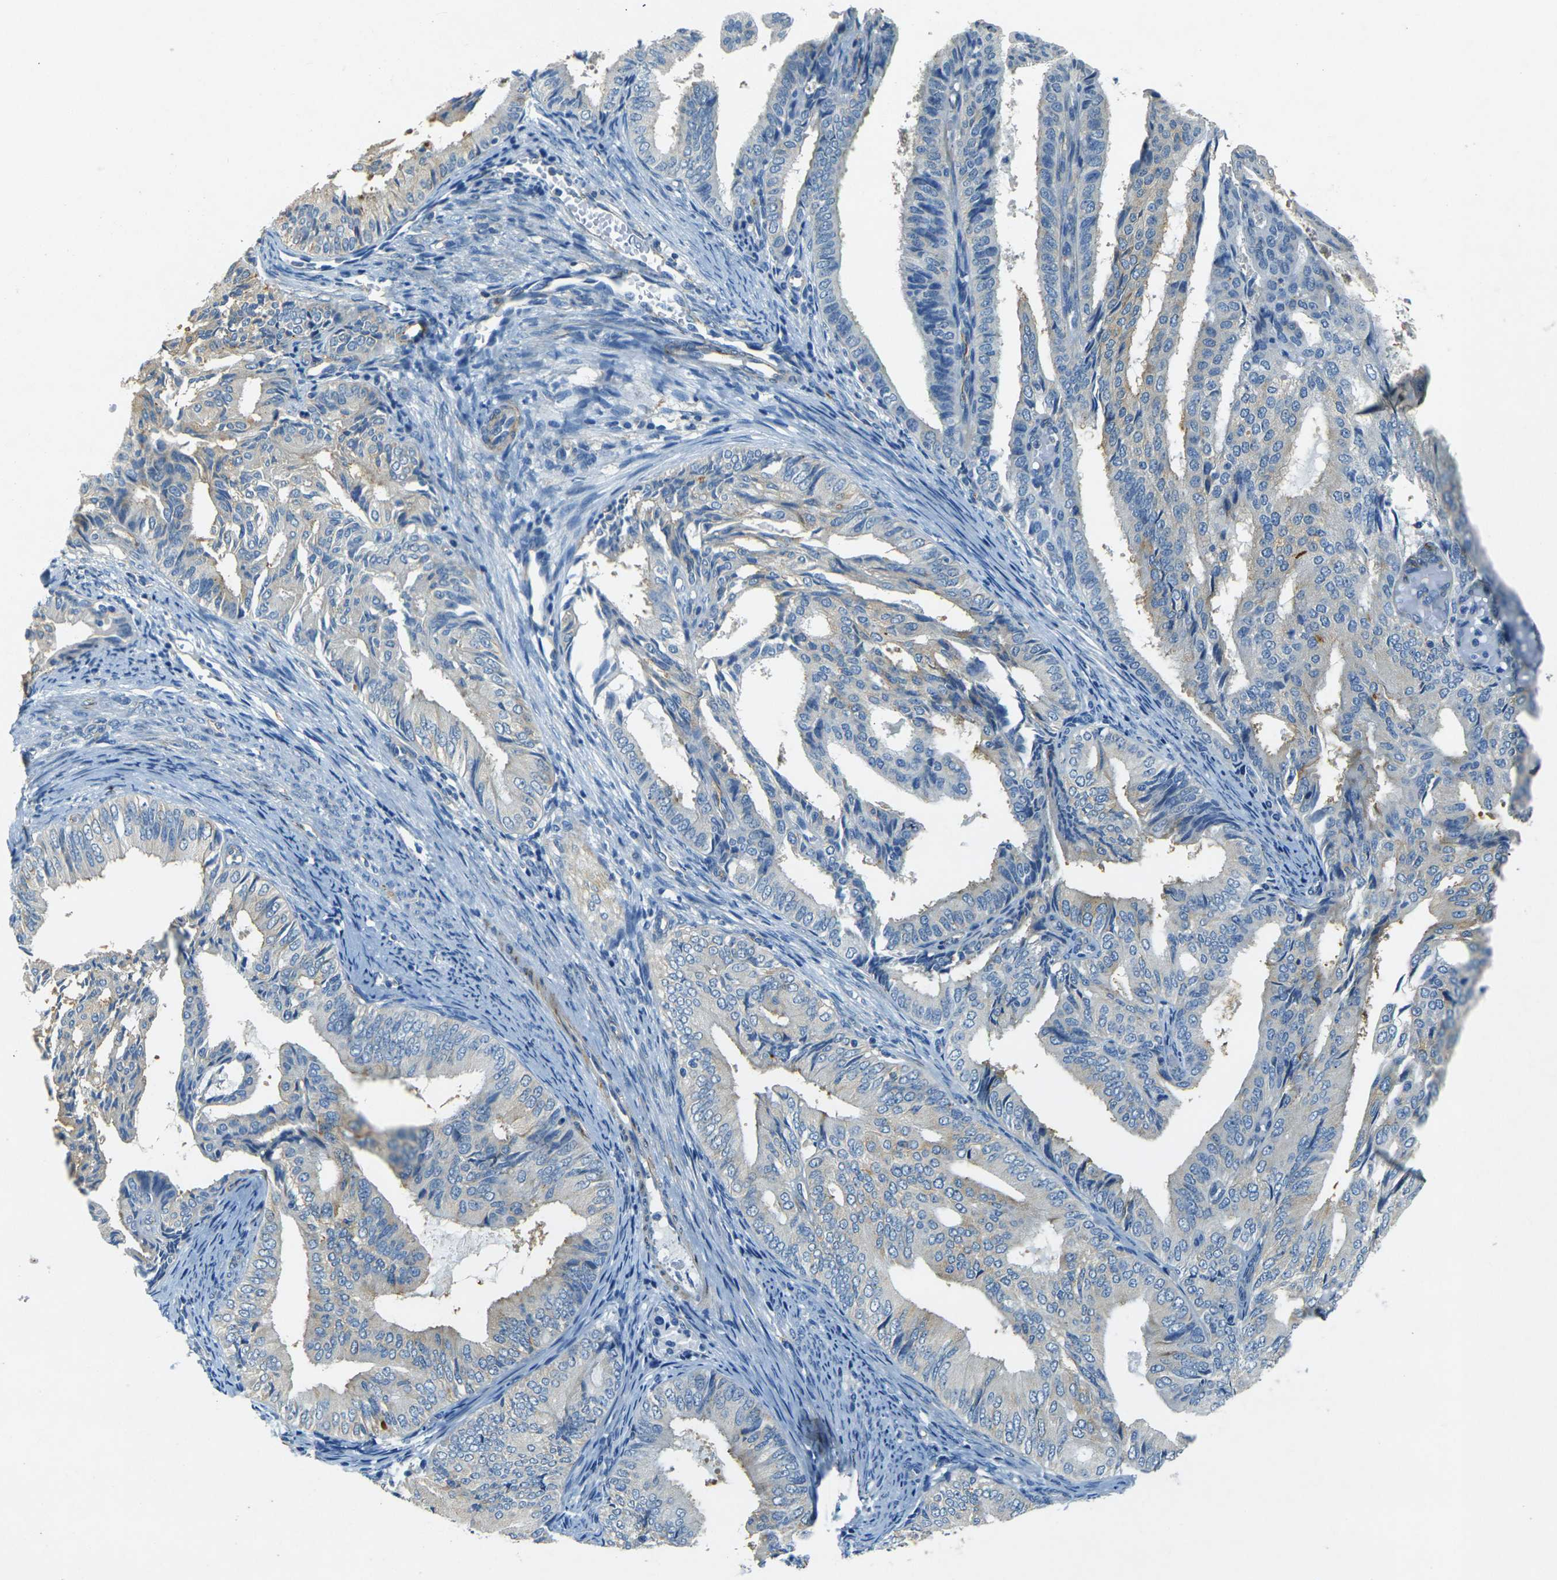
{"staining": {"intensity": "negative", "quantity": "none", "location": "none"}, "tissue": "endometrial cancer", "cell_type": "Tumor cells", "image_type": "cancer", "snomed": [{"axis": "morphology", "description": "Adenocarcinoma, NOS"}, {"axis": "topography", "description": "Endometrium"}], "caption": "Image shows no protein staining in tumor cells of endometrial cancer tissue.", "gene": "SORT1", "patient": {"sex": "female", "age": 58}}